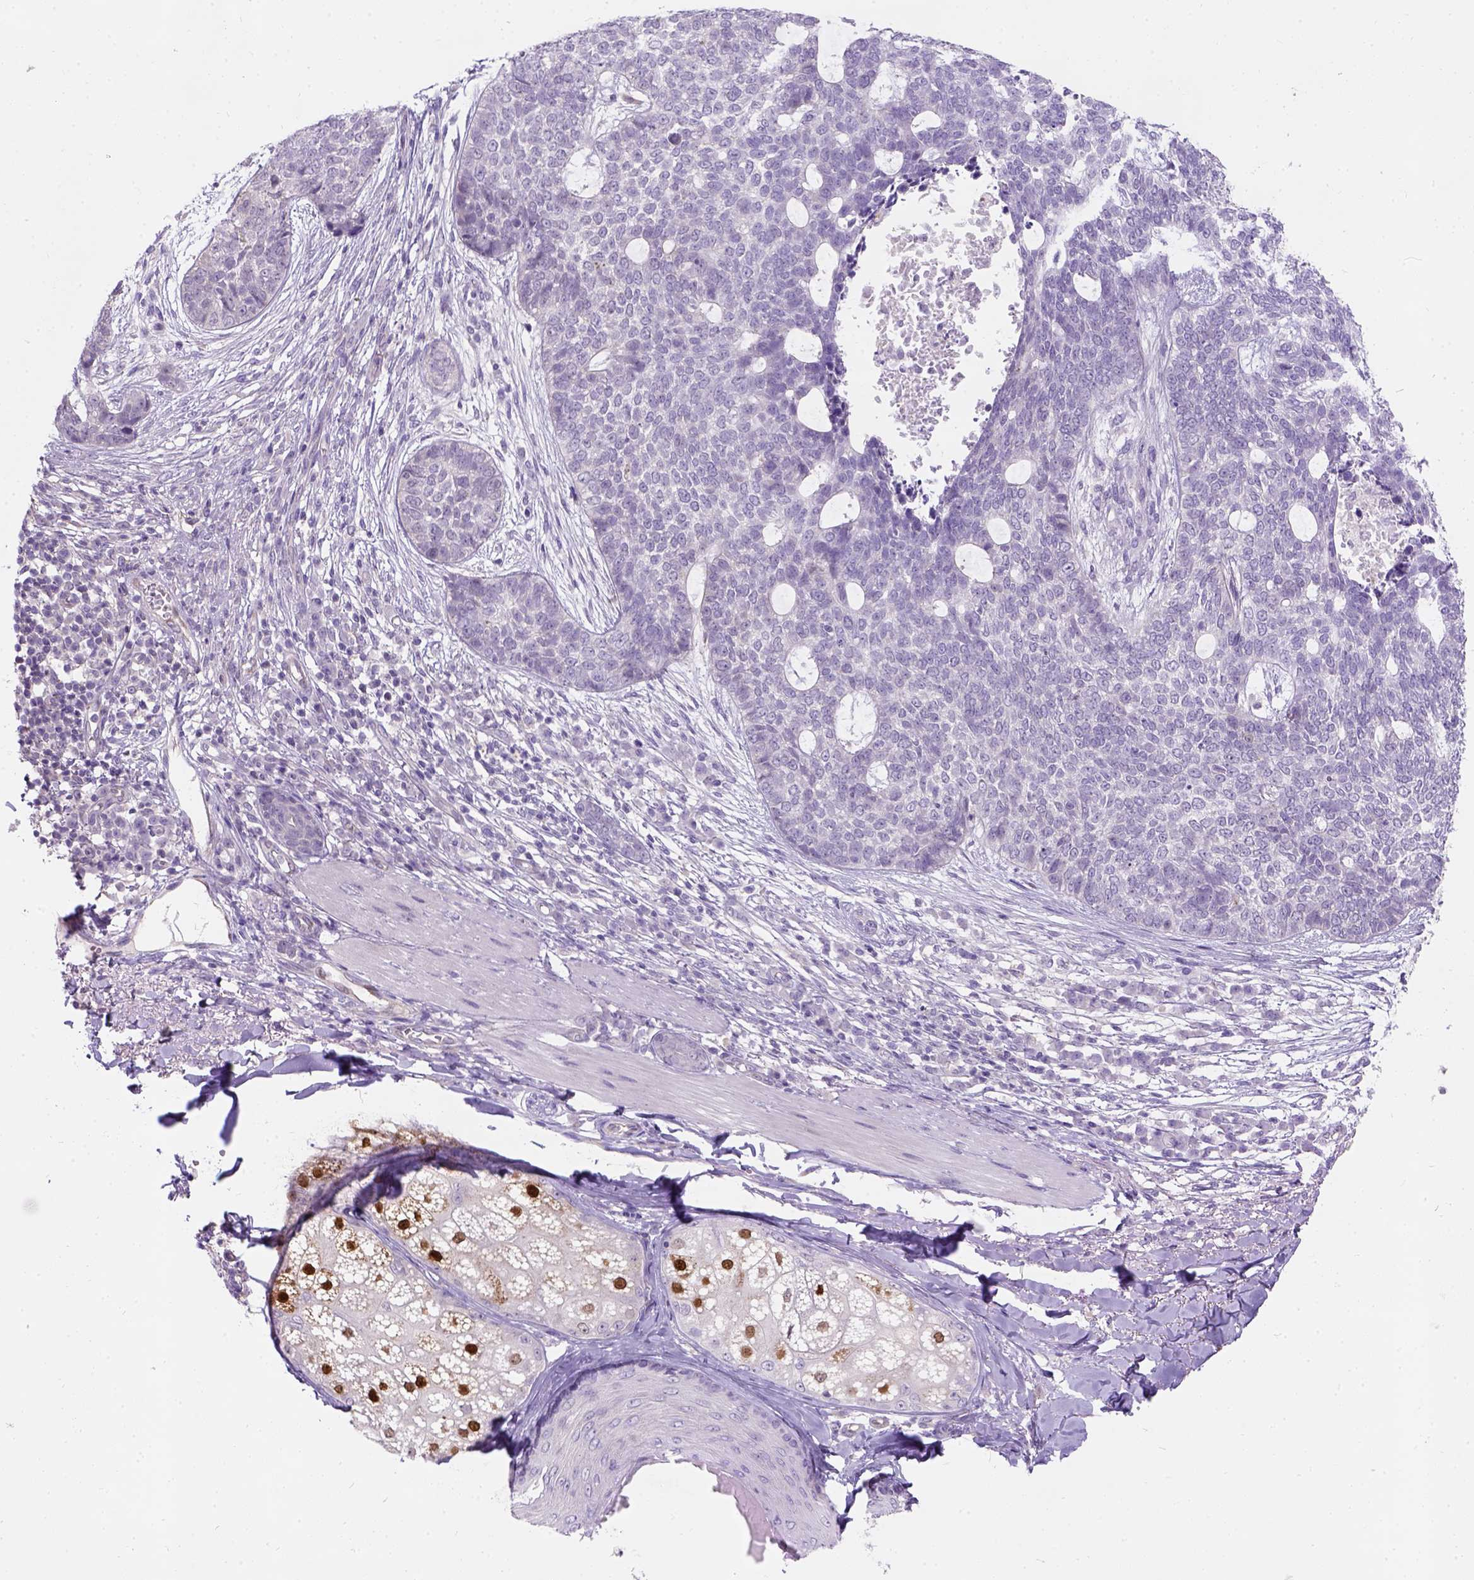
{"staining": {"intensity": "negative", "quantity": "none", "location": "none"}, "tissue": "skin cancer", "cell_type": "Tumor cells", "image_type": "cancer", "snomed": [{"axis": "morphology", "description": "Basal cell carcinoma"}, {"axis": "topography", "description": "Skin"}], "caption": "Immunohistochemistry histopathology image of neoplastic tissue: skin cancer (basal cell carcinoma) stained with DAB (3,3'-diaminobenzidine) demonstrates no significant protein staining in tumor cells.", "gene": "C20orf144", "patient": {"sex": "female", "age": 69}}